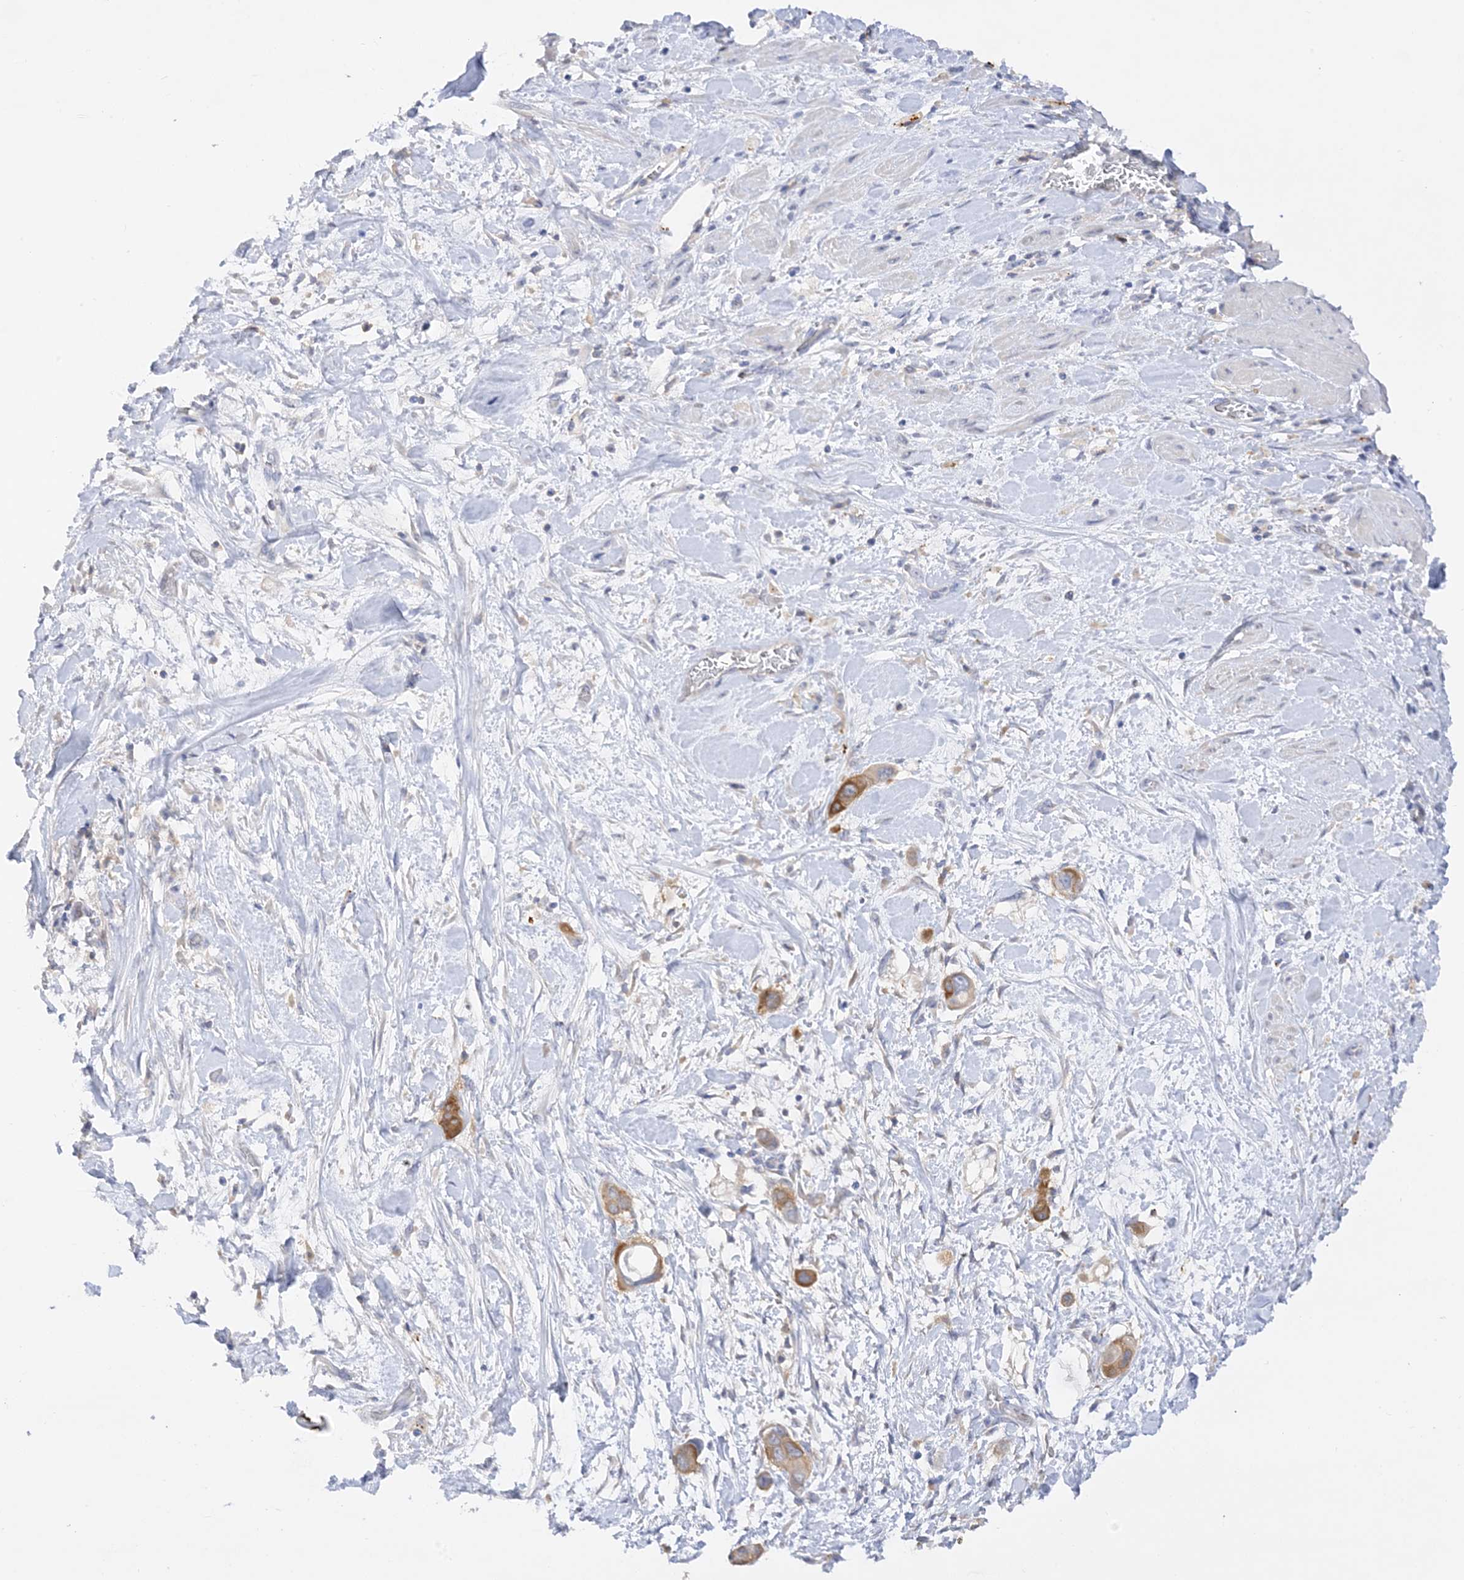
{"staining": {"intensity": "moderate", "quantity": ">75%", "location": "cytoplasmic/membranous"}, "tissue": "pancreatic cancer", "cell_type": "Tumor cells", "image_type": "cancer", "snomed": [{"axis": "morphology", "description": "Adenocarcinoma, NOS"}, {"axis": "topography", "description": "Pancreas"}], "caption": "Pancreatic cancer (adenocarcinoma) tissue displays moderate cytoplasmic/membranous expression in about >75% of tumor cells", "gene": "ARV1", "patient": {"sex": "male", "age": 68}}